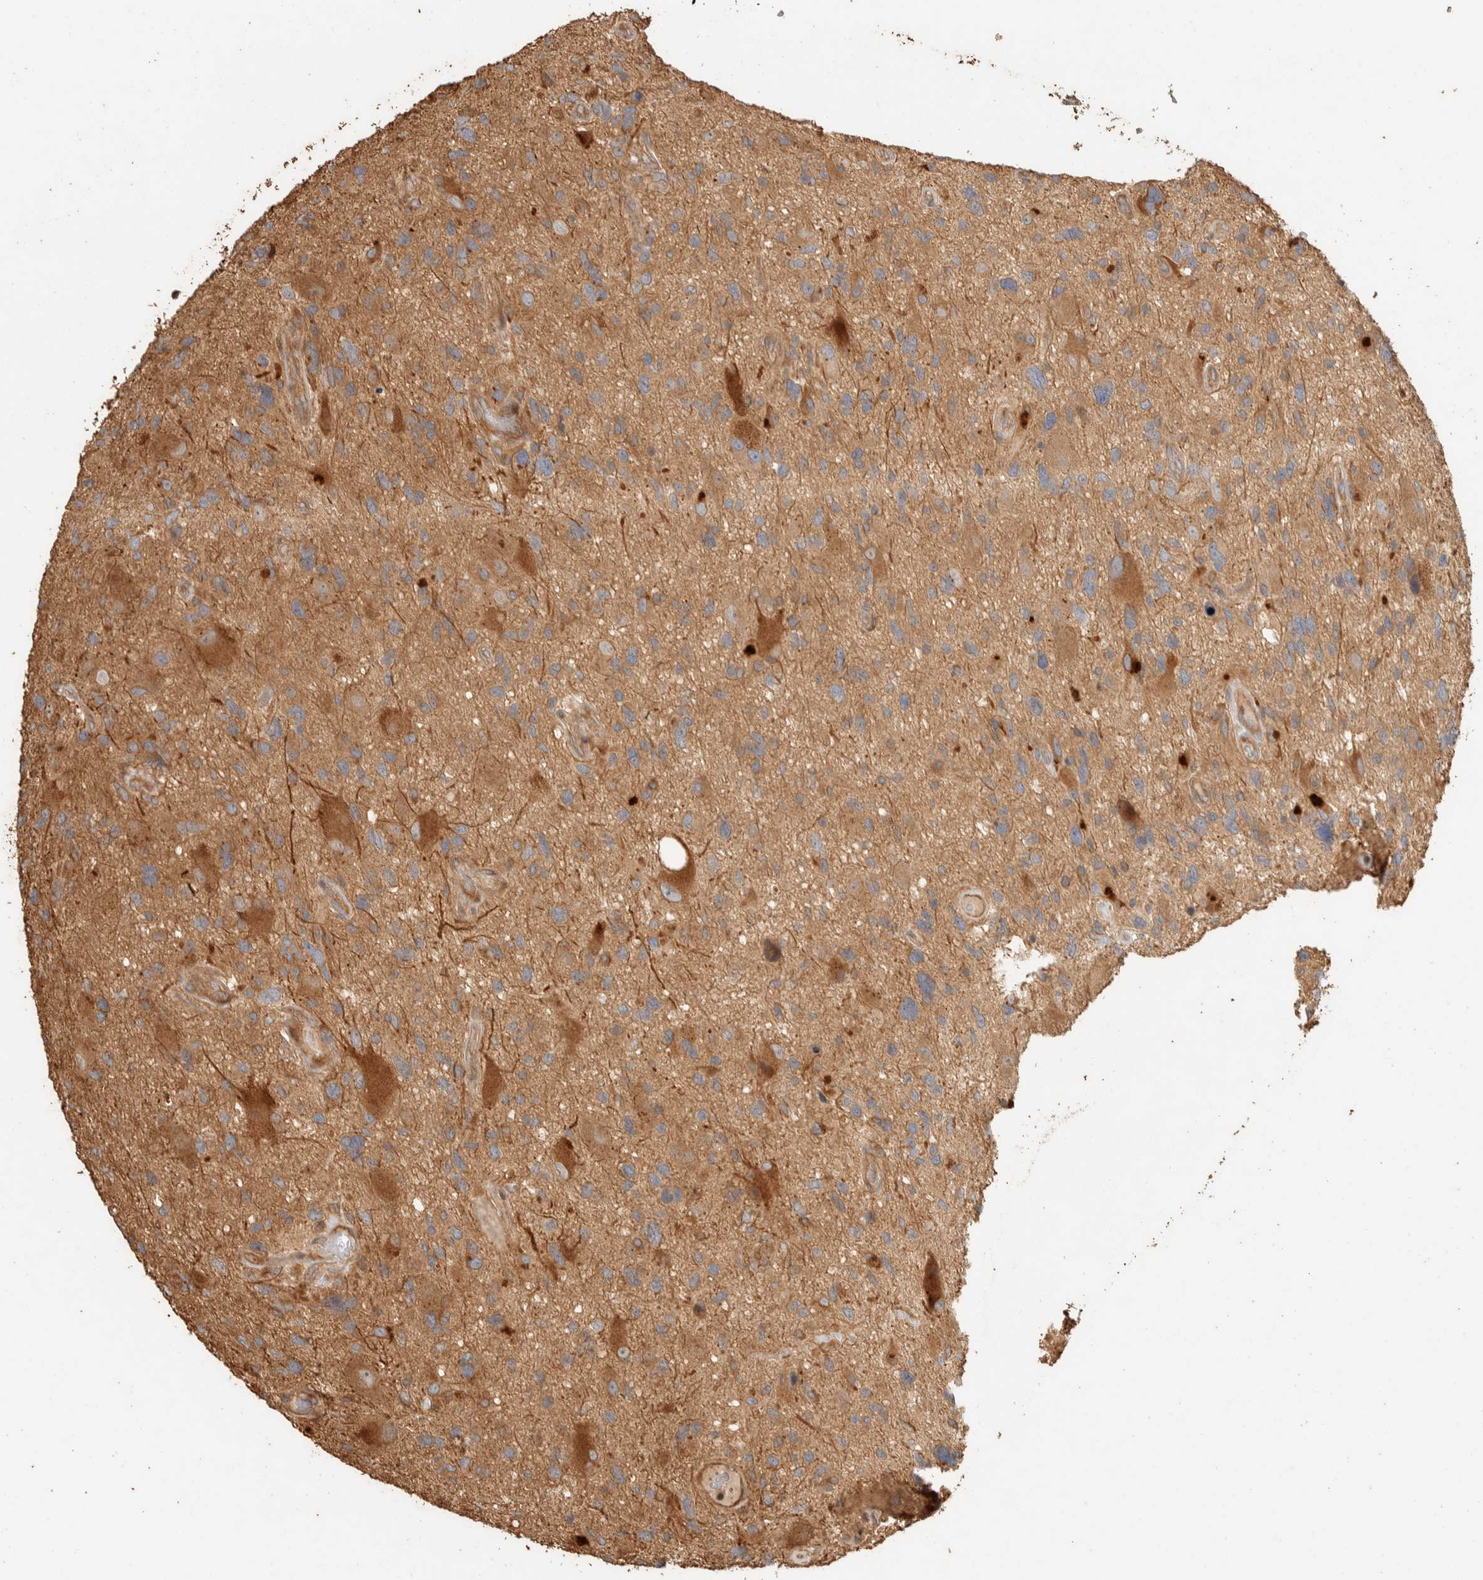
{"staining": {"intensity": "weak", "quantity": ">75%", "location": "cytoplasmic/membranous"}, "tissue": "glioma", "cell_type": "Tumor cells", "image_type": "cancer", "snomed": [{"axis": "morphology", "description": "Glioma, malignant, High grade"}, {"axis": "topography", "description": "Brain"}], "caption": "This photomicrograph demonstrates immunohistochemistry staining of human high-grade glioma (malignant), with low weak cytoplasmic/membranous positivity in about >75% of tumor cells.", "gene": "EXOC7", "patient": {"sex": "male", "age": 33}}